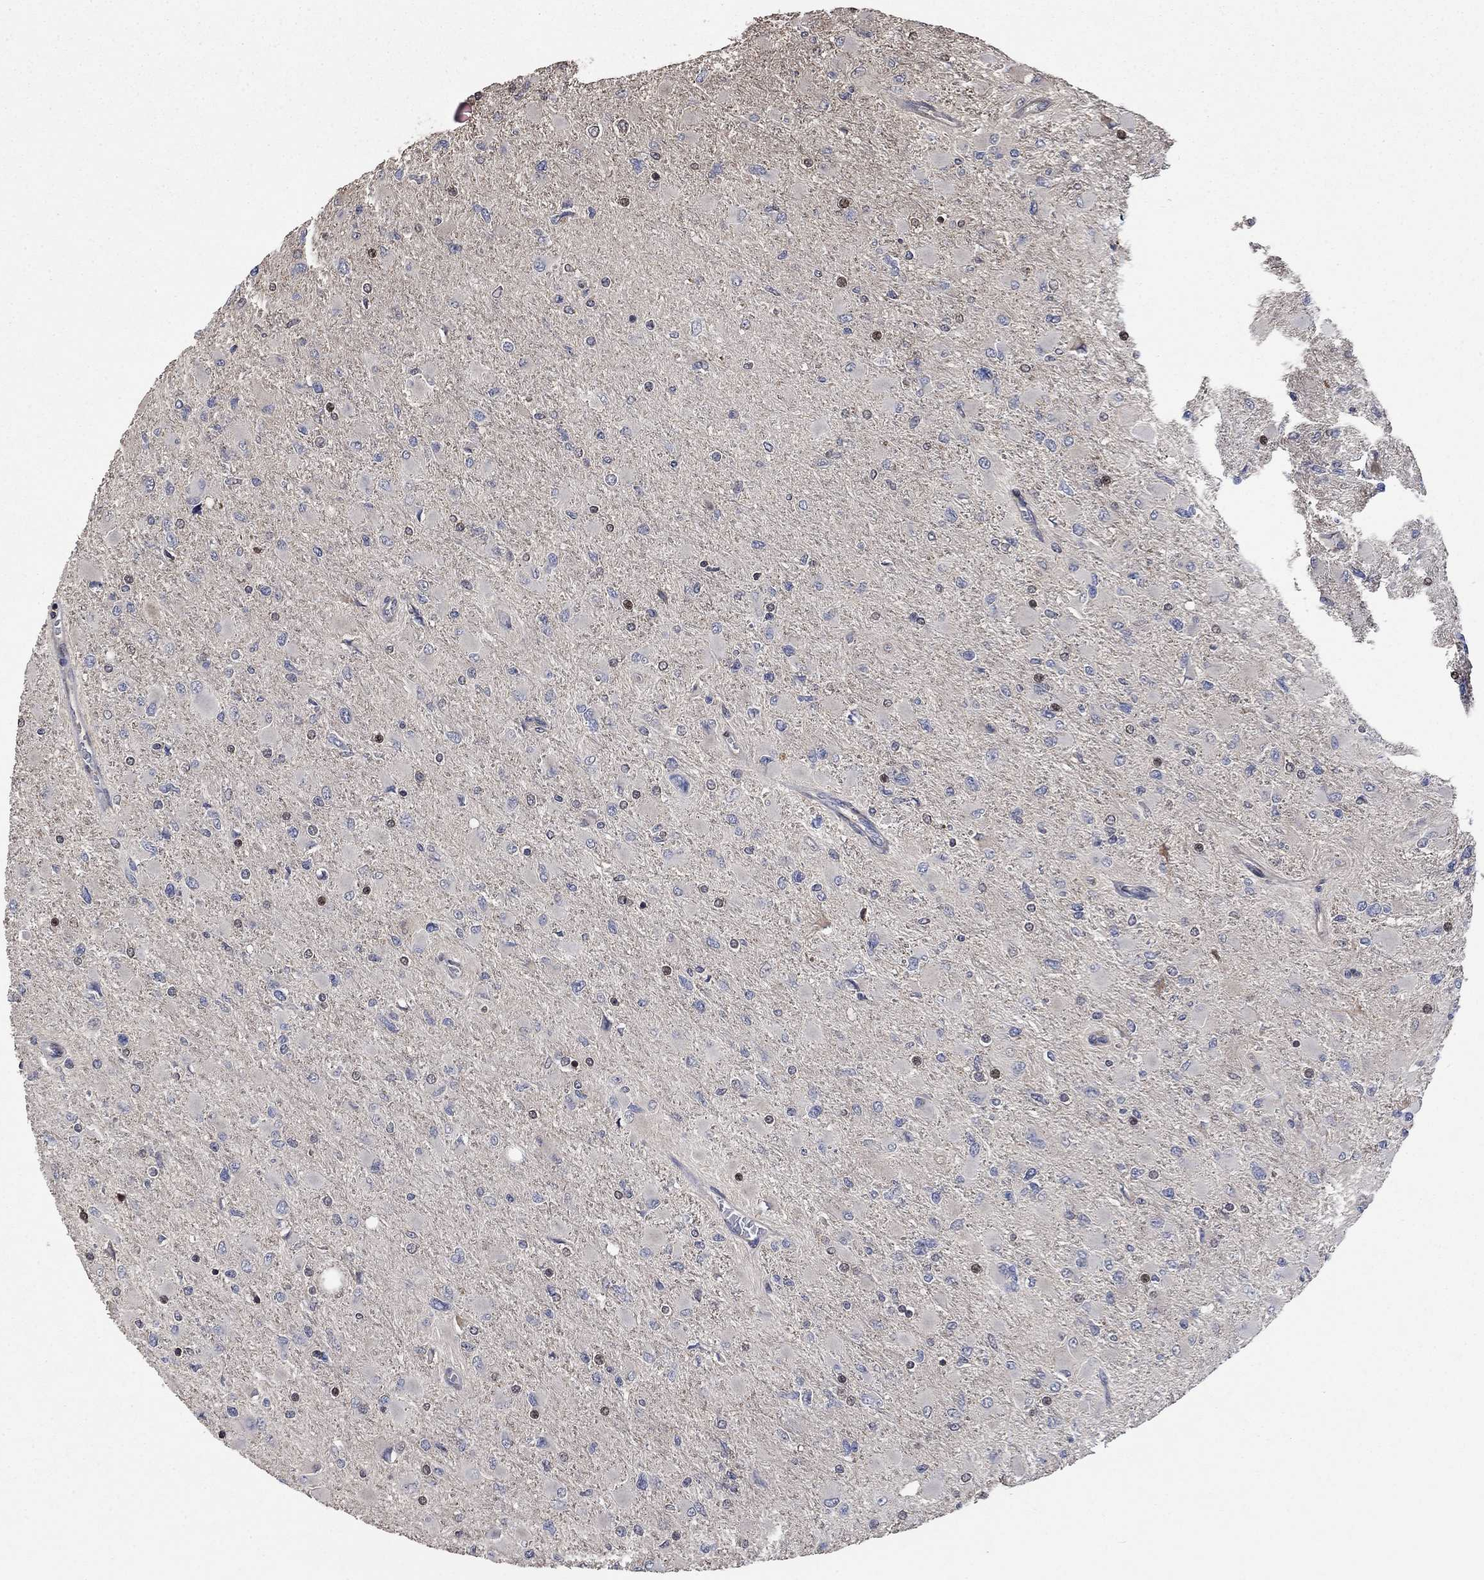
{"staining": {"intensity": "moderate", "quantity": "<25%", "location": "nuclear"}, "tissue": "glioma", "cell_type": "Tumor cells", "image_type": "cancer", "snomed": [{"axis": "morphology", "description": "Glioma, malignant, High grade"}, {"axis": "topography", "description": "Cerebral cortex"}], "caption": "A brown stain shows moderate nuclear staining of a protein in human glioma tumor cells.", "gene": "PDE3A", "patient": {"sex": "female", "age": 36}}